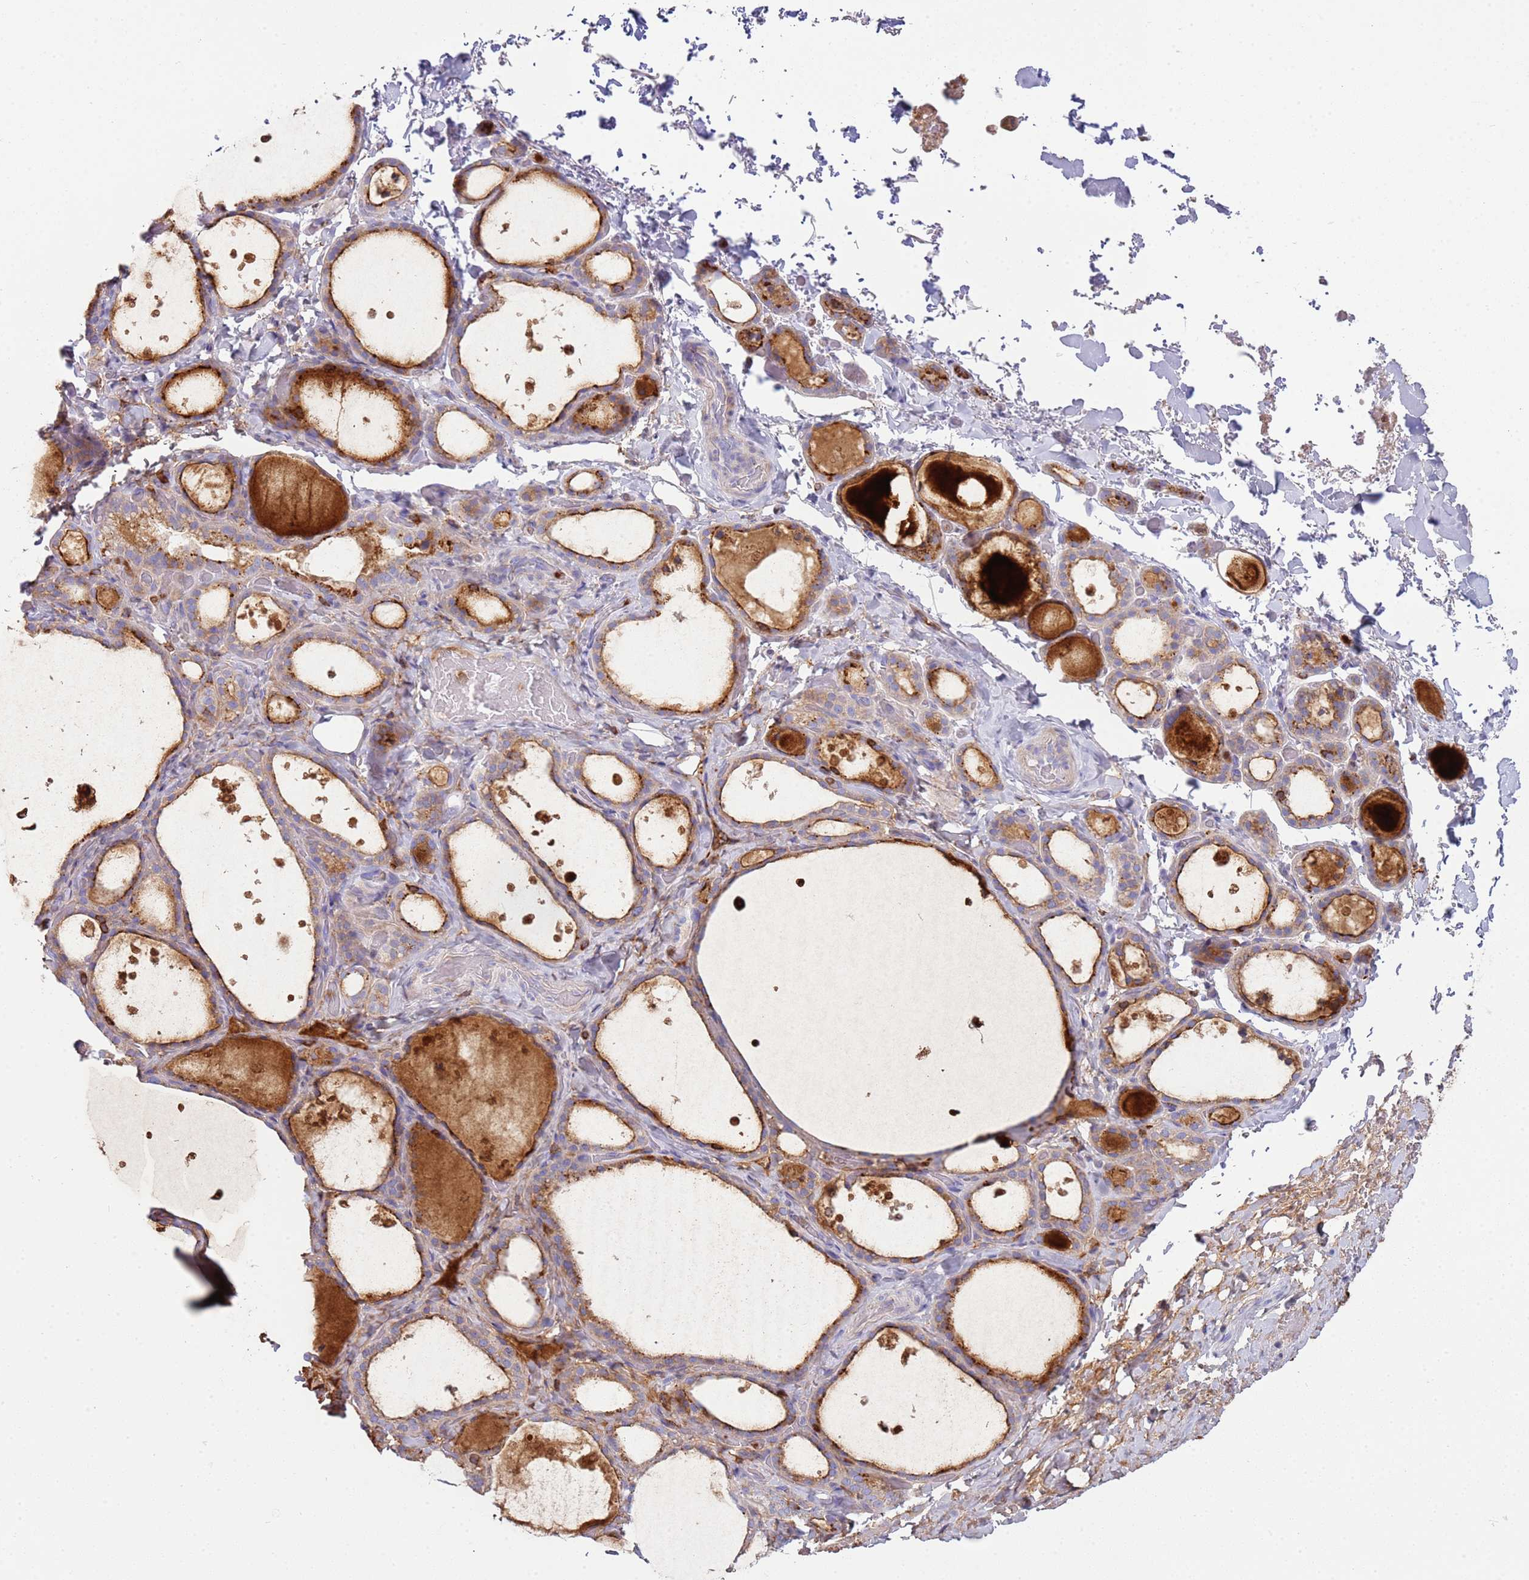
{"staining": {"intensity": "moderate", "quantity": ">75%", "location": "cytoplasmic/membranous"}, "tissue": "thyroid gland", "cell_type": "Glandular cells", "image_type": "normal", "snomed": [{"axis": "morphology", "description": "Normal tissue, NOS"}, {"axis": "topography", "description": "Thyroid gland"}], "caption": "A micrograph of human thyroid gland stained for a protein shows moderate cytoplasmic/membranous brown staining in glandular cells. The staining was performed using DAB to visualize the protein expression in brown, while the nuclei were stained in blue with hematoxylin (Magnification: 20x).", "gene": "TTPAL", "patient": {"sex": "female", "age": 44}}